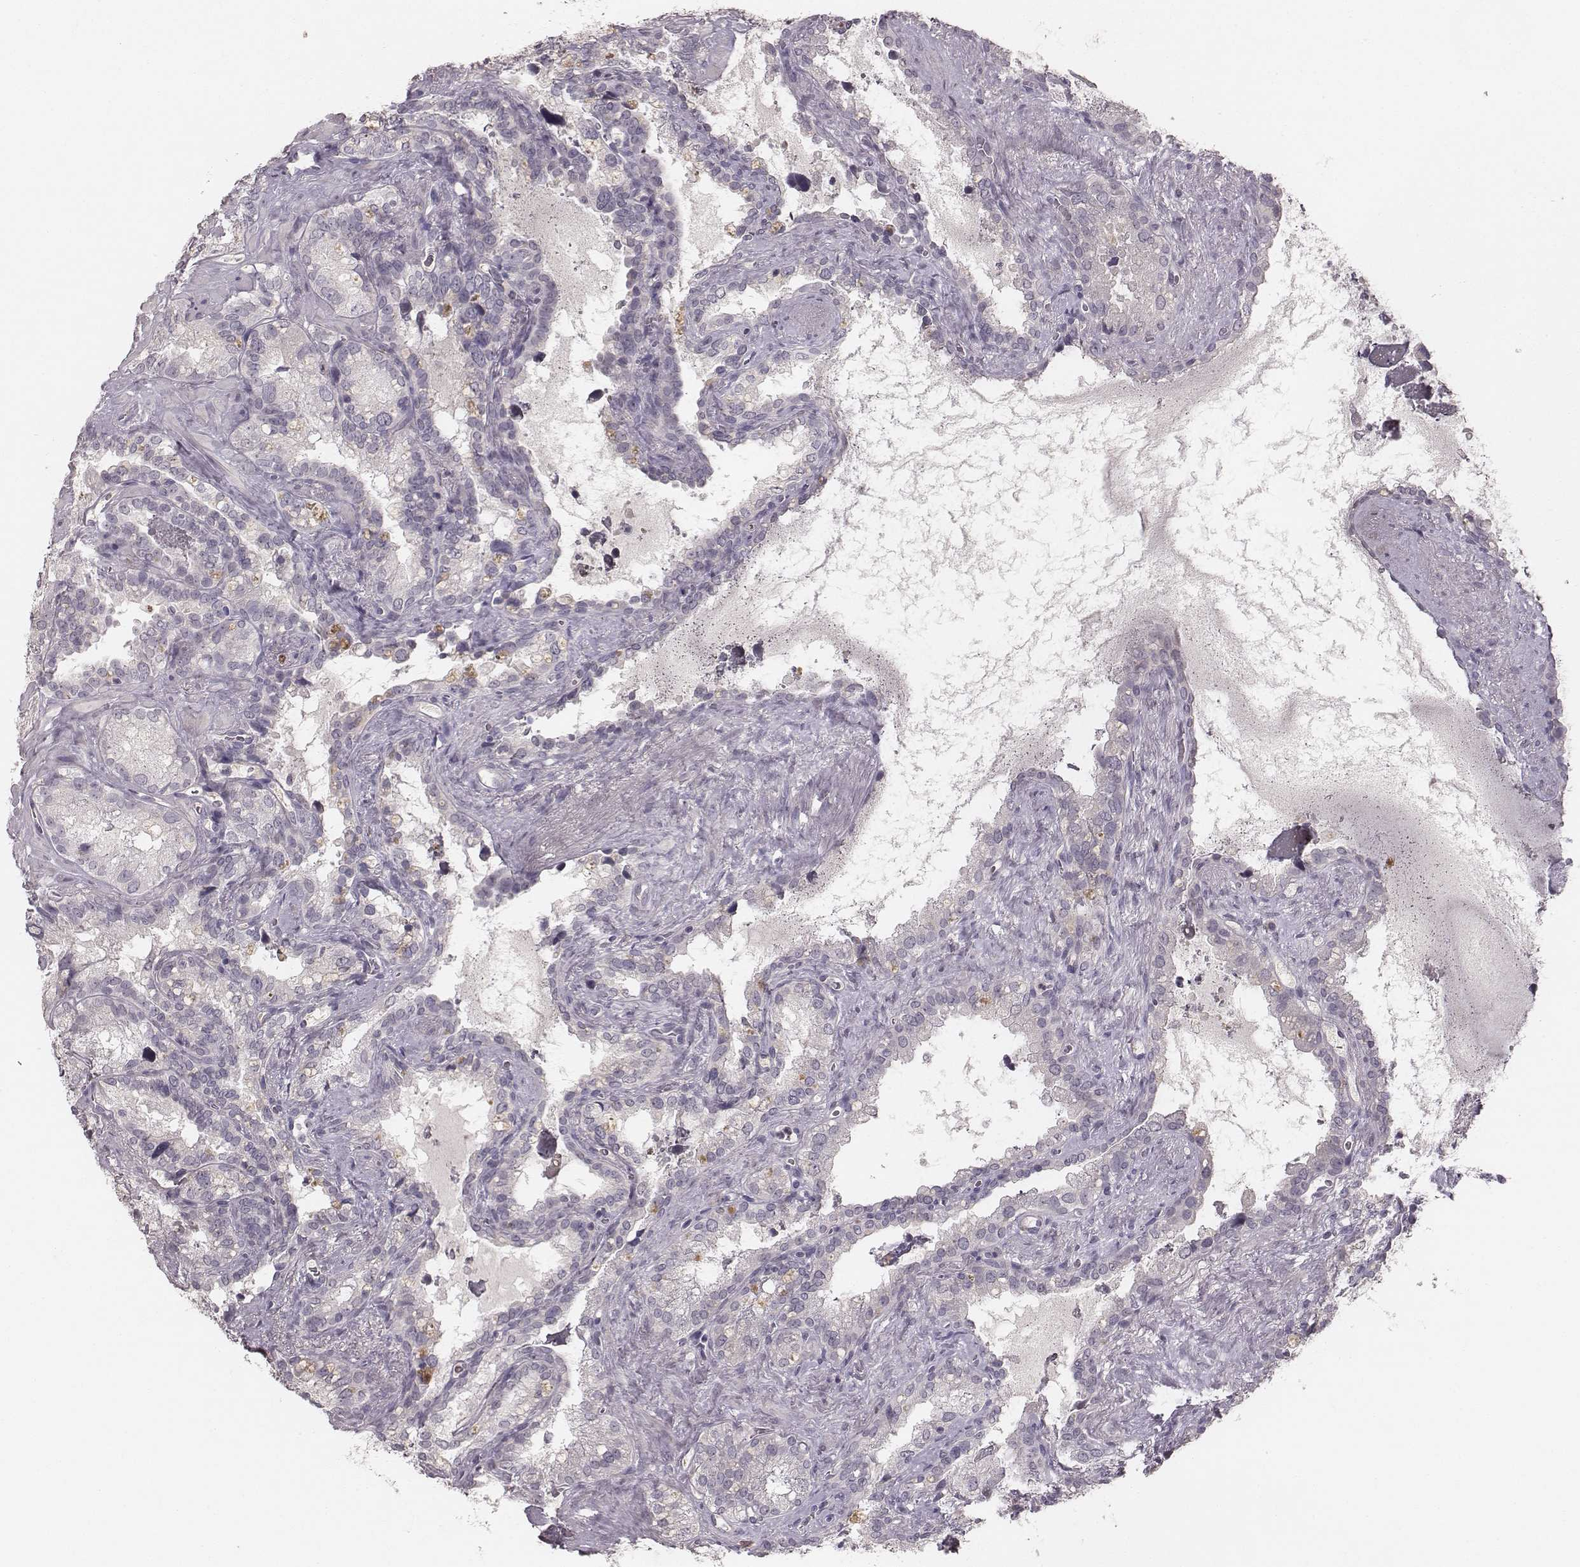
{"staining": {"intensity": "negative", "quantity": "none", "location": "none"}, "tissue": "seminal vesicle", "cell_type": "Glandular cells", "image_type": "normal", "snomed": [{"axis": "morphology", "description": "Normal tissue, NOS"}, {"axis": "topography", "description": "Seminal veicle"}], "caption": "Immunohistochemistry histopathology image of normal seminal vesicle stained for a protein (brown), which shows no positivity in glandular cells.", "gene": "LY6K", "patient": {"sex": "male", "age": 71}}